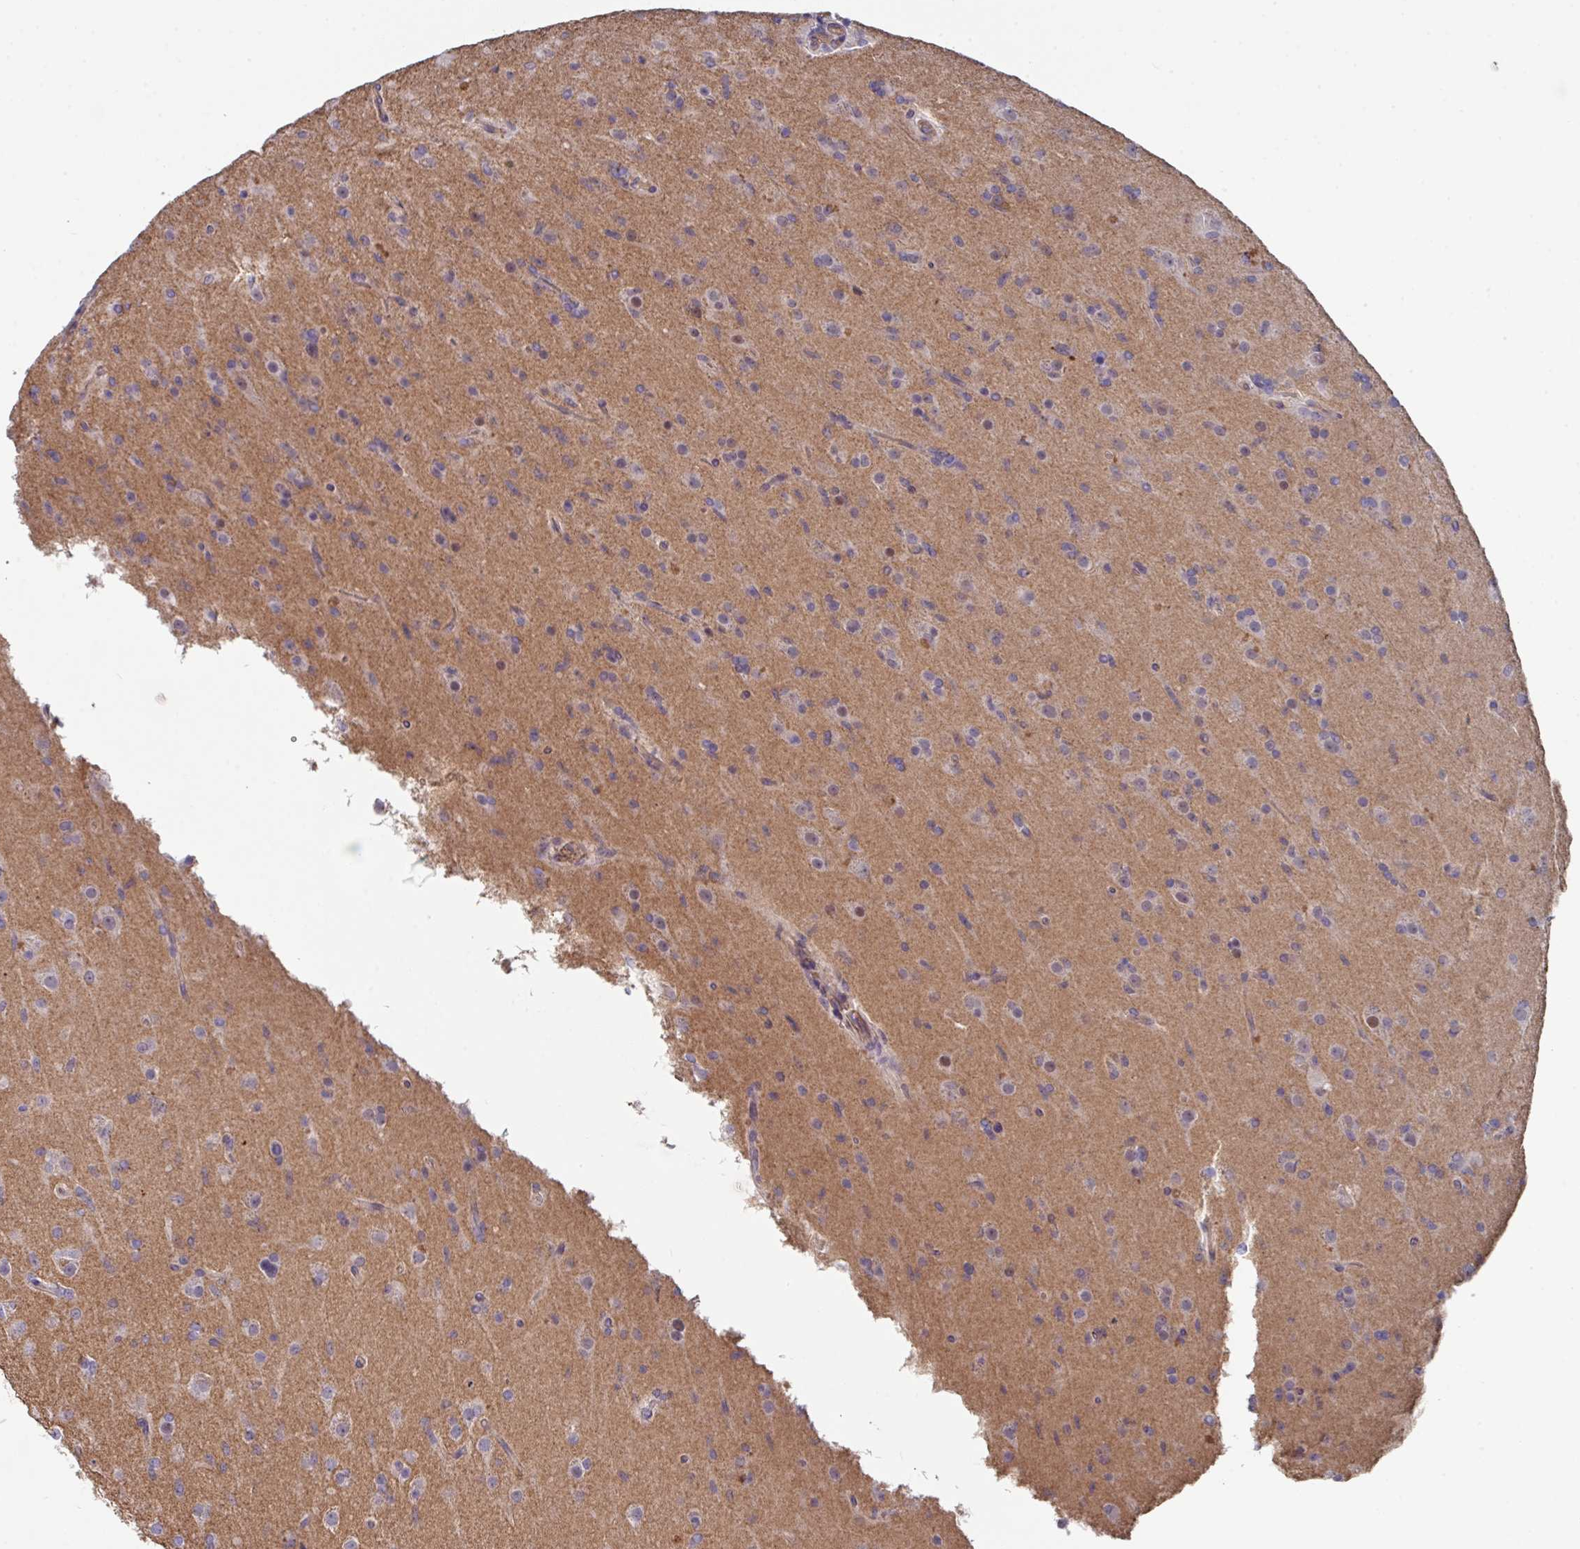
{"staining": {"intensity": "negative", "quantity": "none", "location": "none"}, "tissue": "glioma", "cell_type": "Tumor cells", "image_type": "cancer", "snomed": [{"axis": "morphology", "description": "Glioma, malignant, Low grade"}, {"axis": "topography", "description": "Brain"}], "caption": "The histopathology image reveals no staining of tumor cells in glioma.", "gene": "PRR5", "patient": {"sex": "male", "age": 65}}